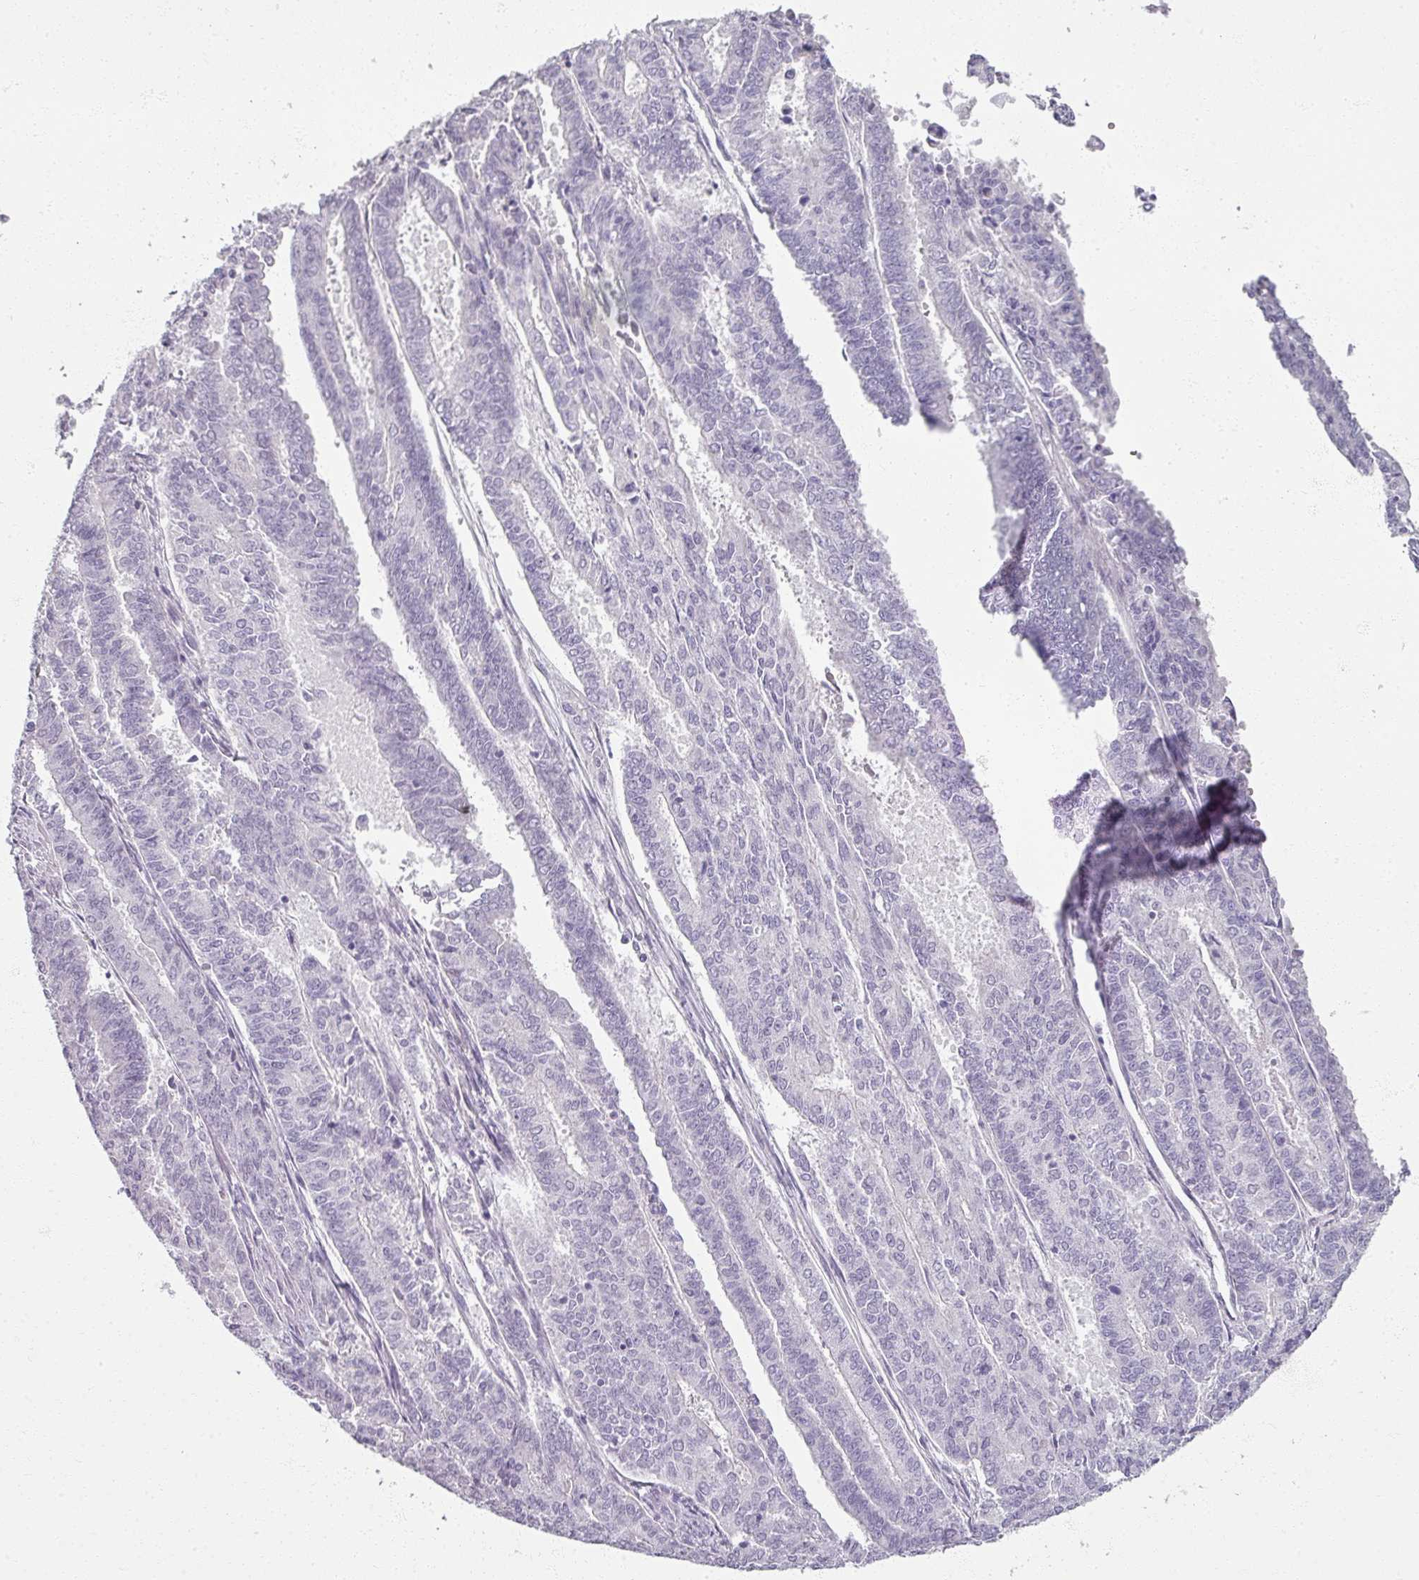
{"staining": {"intensity": "negative", "quantity": "none", "location": "none"}, "tissue": "endometrial cancer", "cell_type": "Tumor cells", "image_type": "cancer", "snomed": [{"axis": "morphology", "description": "Adenocarcinoma, NOS"}, {"axis": "topography", "description": "Endometrium"}], "caption": "DAB (3,3'-diaminobenzidine) immunohistochemical staining of human endometrial cancer demonstrates no significant staining in tumor cells.", "gene": "RFPL2", "patient": {"sex": "female", "age": 59}}